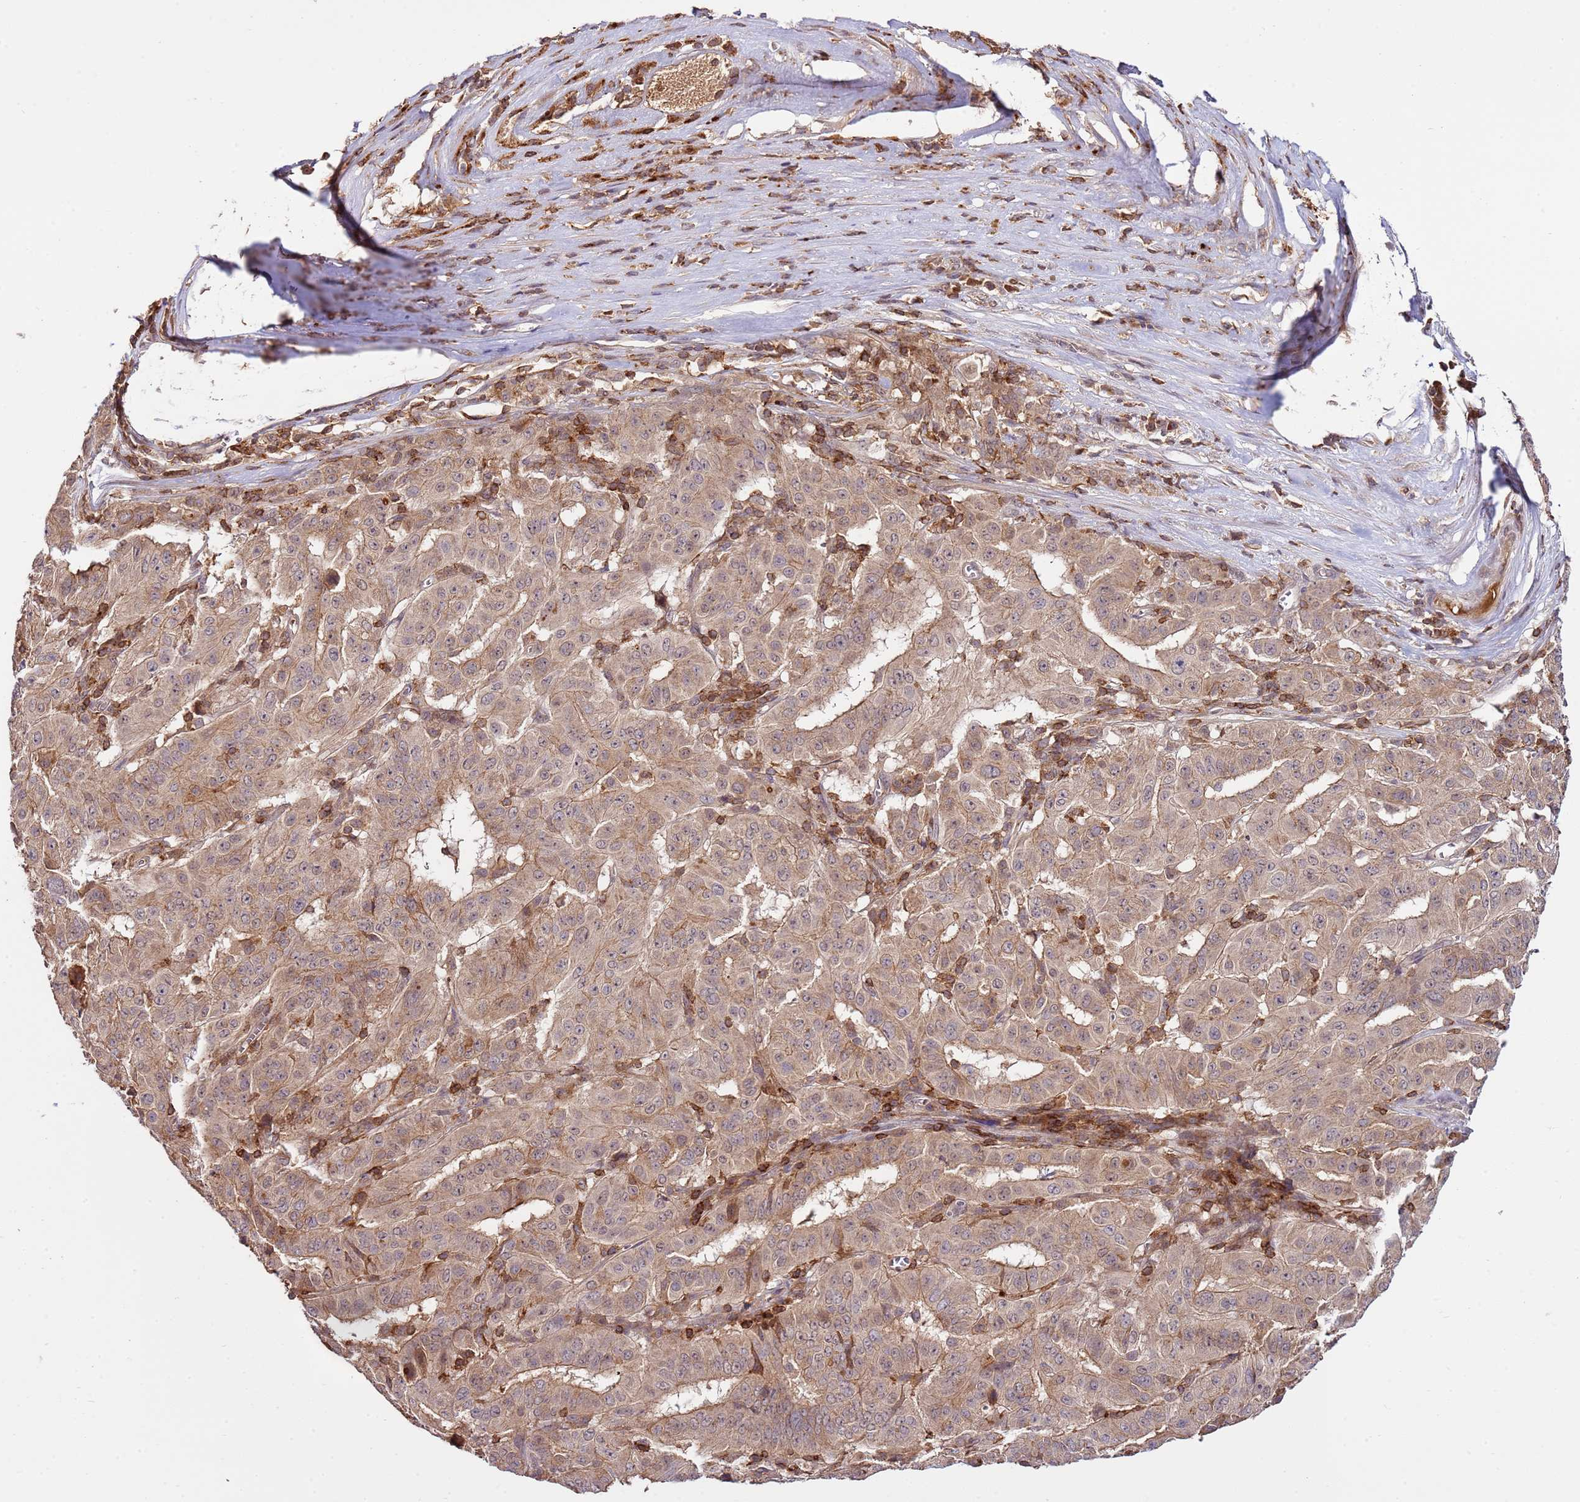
{"staining": {"intensity": "weak", "quantity": ">75%", "location": "cytoplasmic/membranous"}, "tissue": "pancreatic cancer", "cell_type": "Tumor cells", "image_type": "cancer", "snomed": [{"axis": "morphology", "description": "Adenocarcinoma, NOS"}, {"axis": "topography", "description": "Pancreas"}], "caption": "Immunohistochemistry (IHC) photomicrograph of neoplastic tissue: pancreatic cancer (adenocarcinoma) stained using immunohistochemistry (IHC) exhibits low levels of weak protein expression localized specifically in the cytoplasmic/membranous of tumor cells, appearing as a cytoplasmic/membranous brown color.", "gene": "ZNF624", "patient": {"sex": "male", "age": 63}}